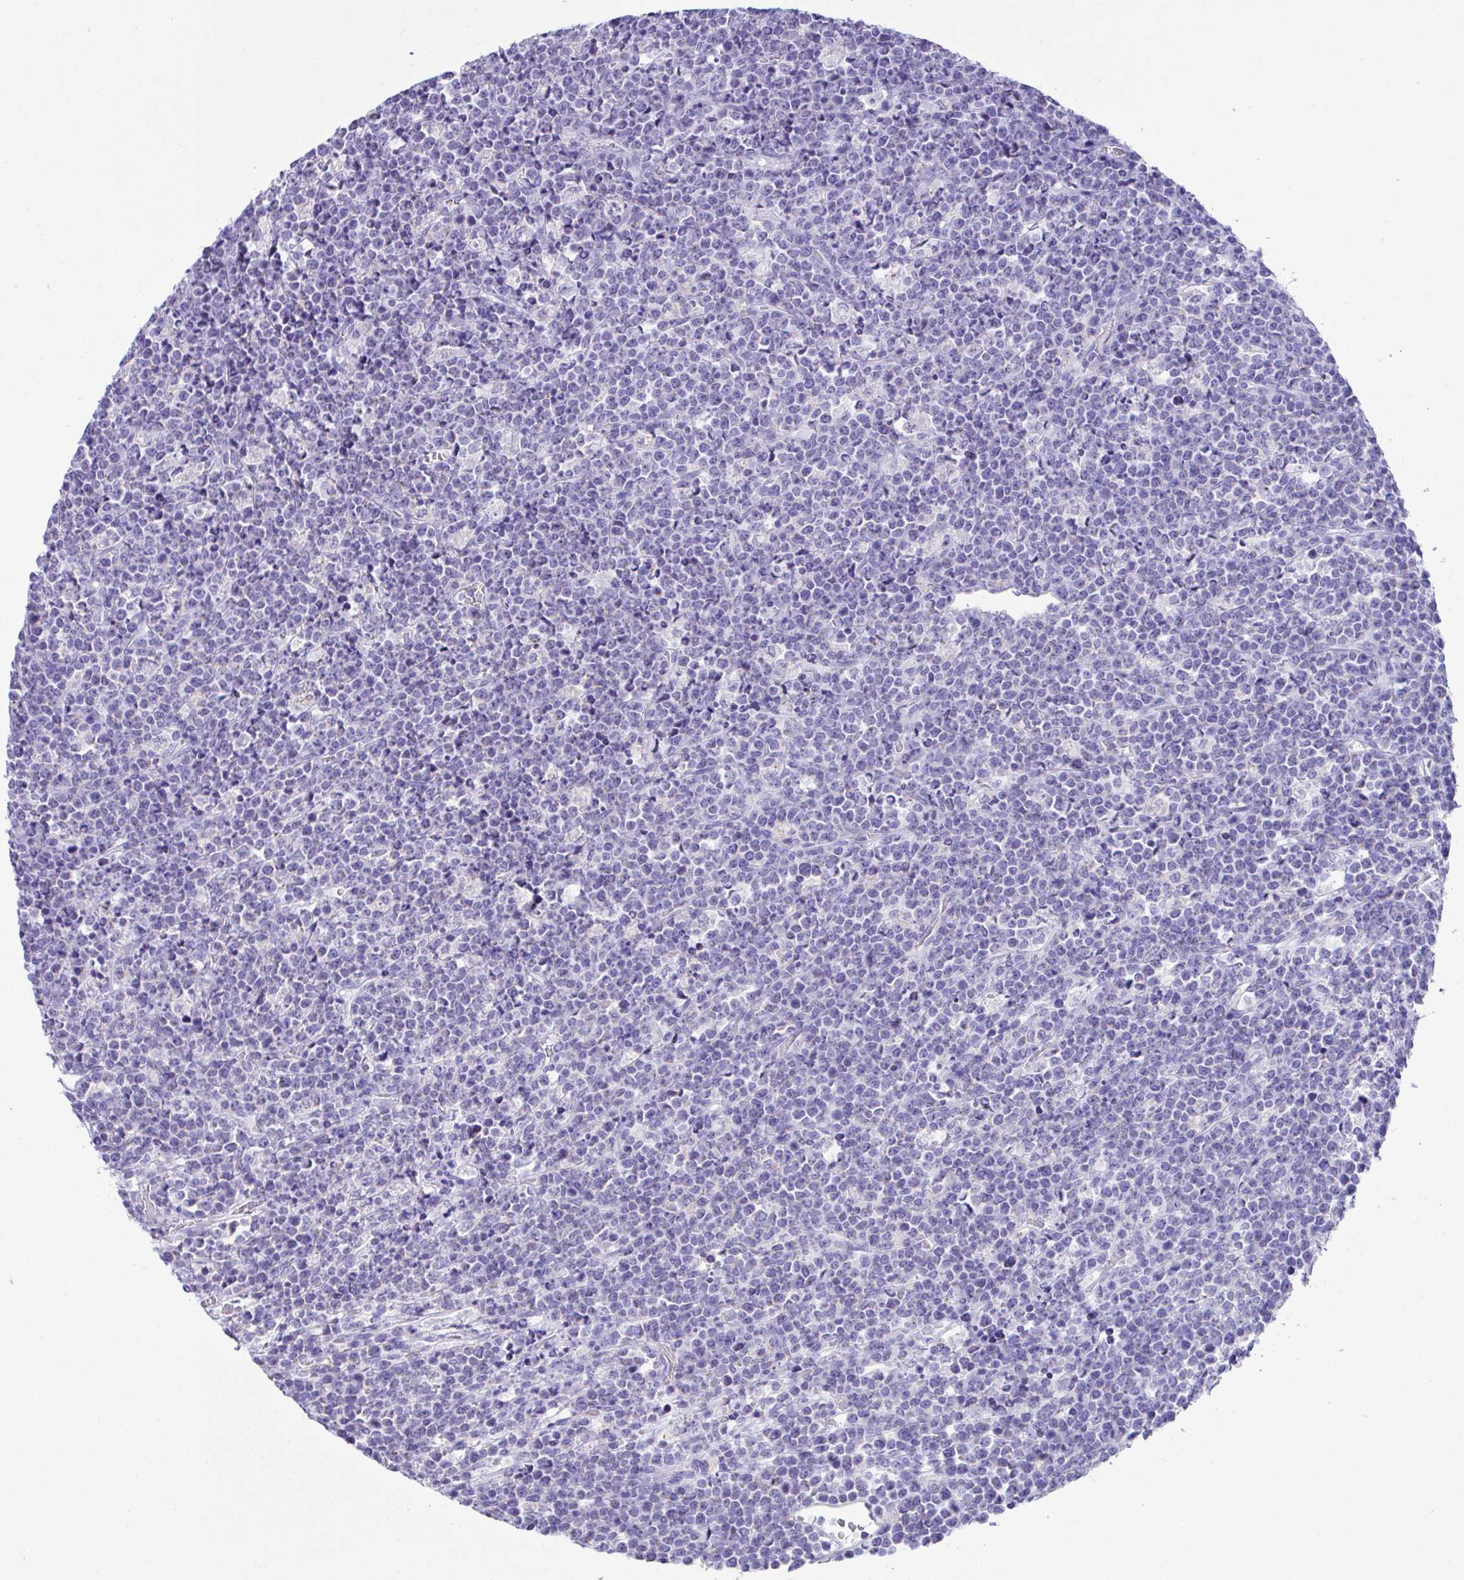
{"staining": {"intensity": "negative", "quantity": "none", "location": "none"}, "tissue": "lymphoma", "cell_type": "Tumor cells", "image_type": "cancer", "snomed": [{"axis": "morphology", "description": "Malignant lymphoma, non-Hodgkin's type, High grade"}, {"axis": "topography", "description": "Ovary"}], "caption": "This is an IHC image of high-grade malignant lymphoma, non-Hodgkin's type. There is no expression in tumor cells.", "gene": "NLRP8", "patient": {"sex": "female", "age": 56}}